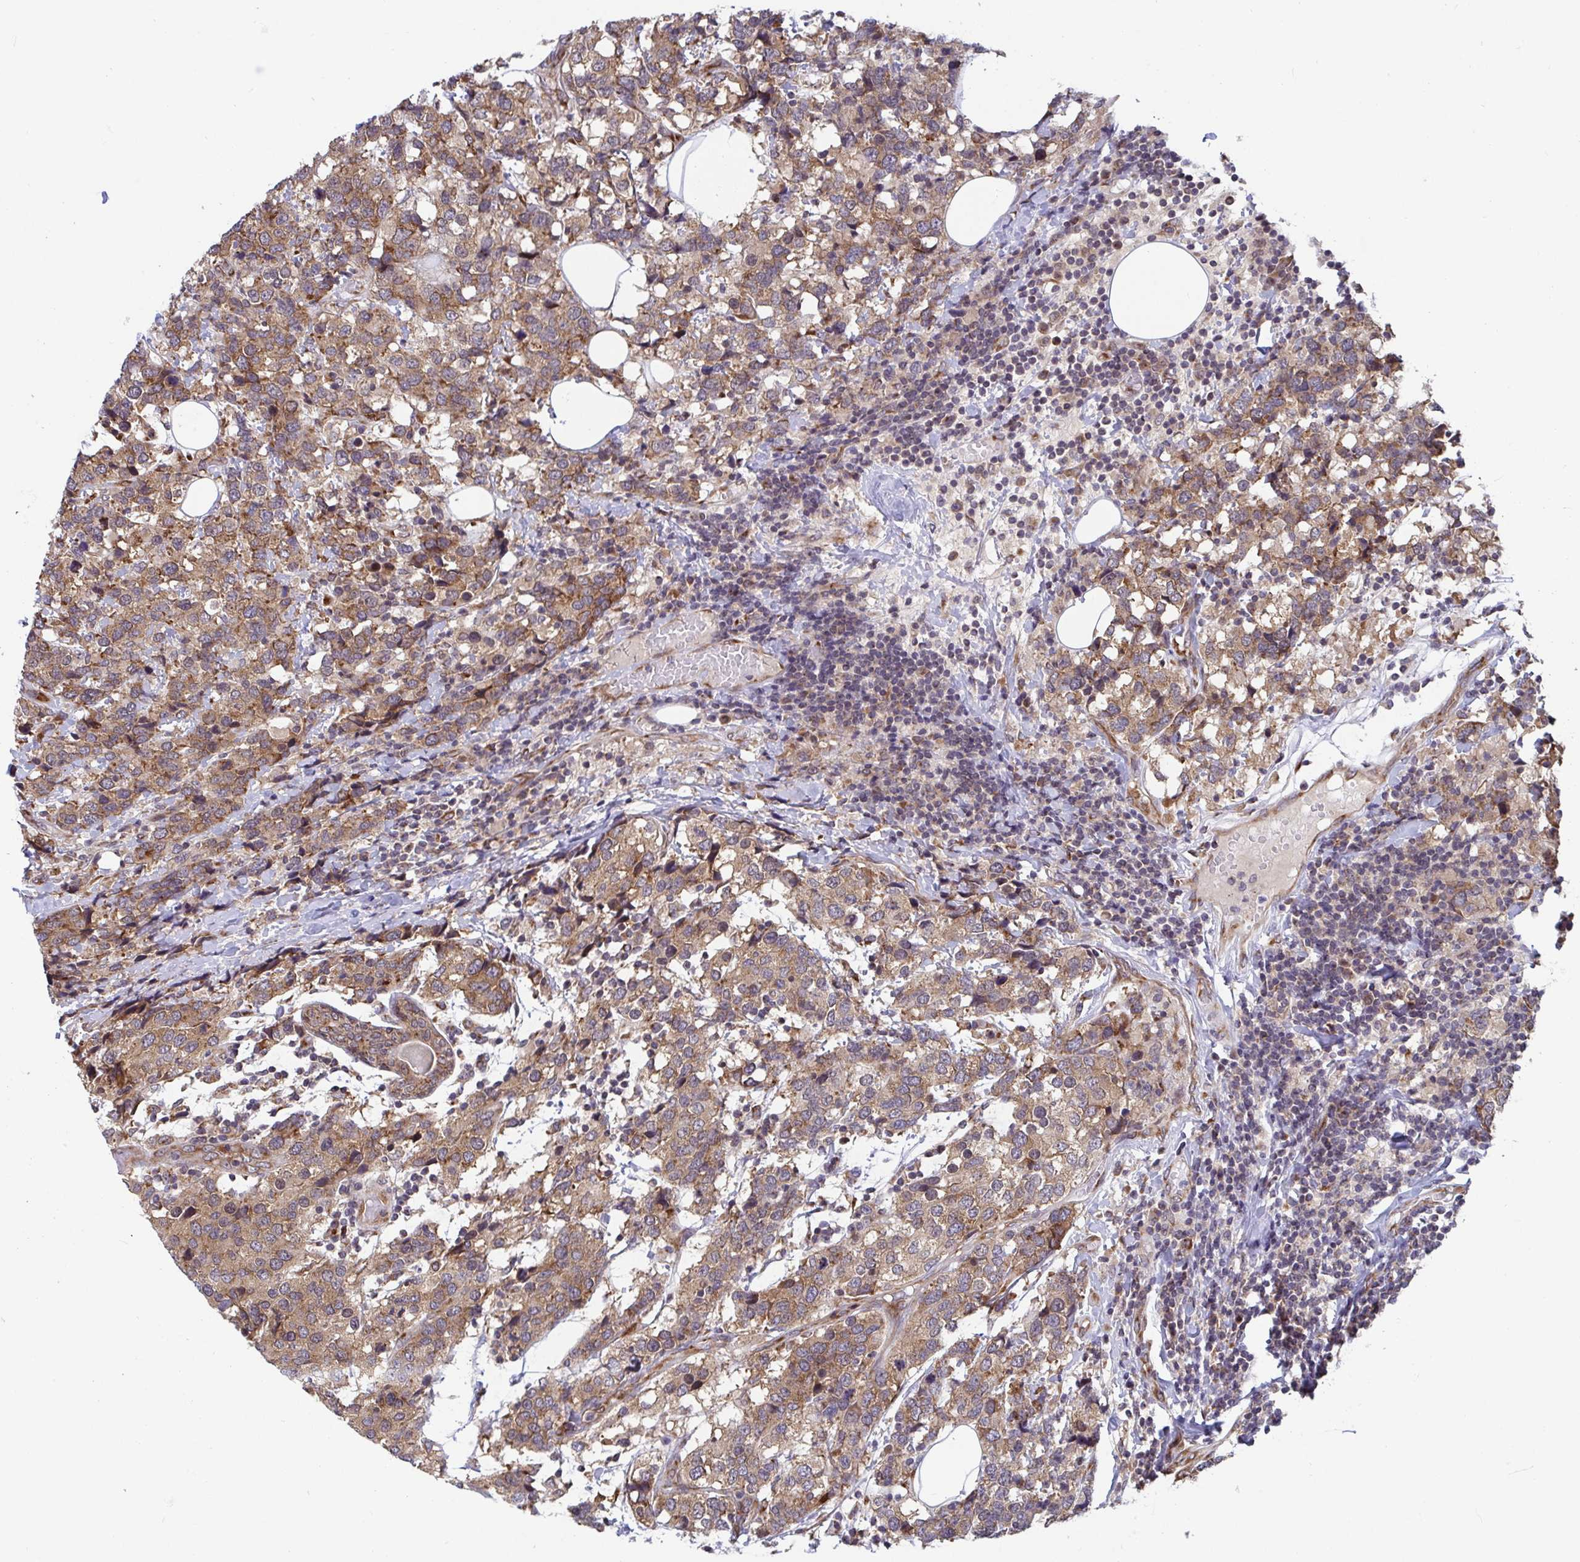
{"staining": {"intensity": "moderate", "quantity": ">75%", "location": "cytoplasmic/membranous"}, "tissue": "breast cancer", "cell_type": "Tumor cells", "image_type": "cancer", "snomed": [{"axis": "morphology", "description": "Lobular carcinoma"}, {"axis": "topography", "description": "Breast"}], "caption": "Human lobular carcinoma (breast) stained with a brown dye displays moderate cytoplasmic/membranous positive expression in approximately >75% of tumor cells.", "gene": "ATP5MJ", "patient": {"sex": "female", "age": 59}}